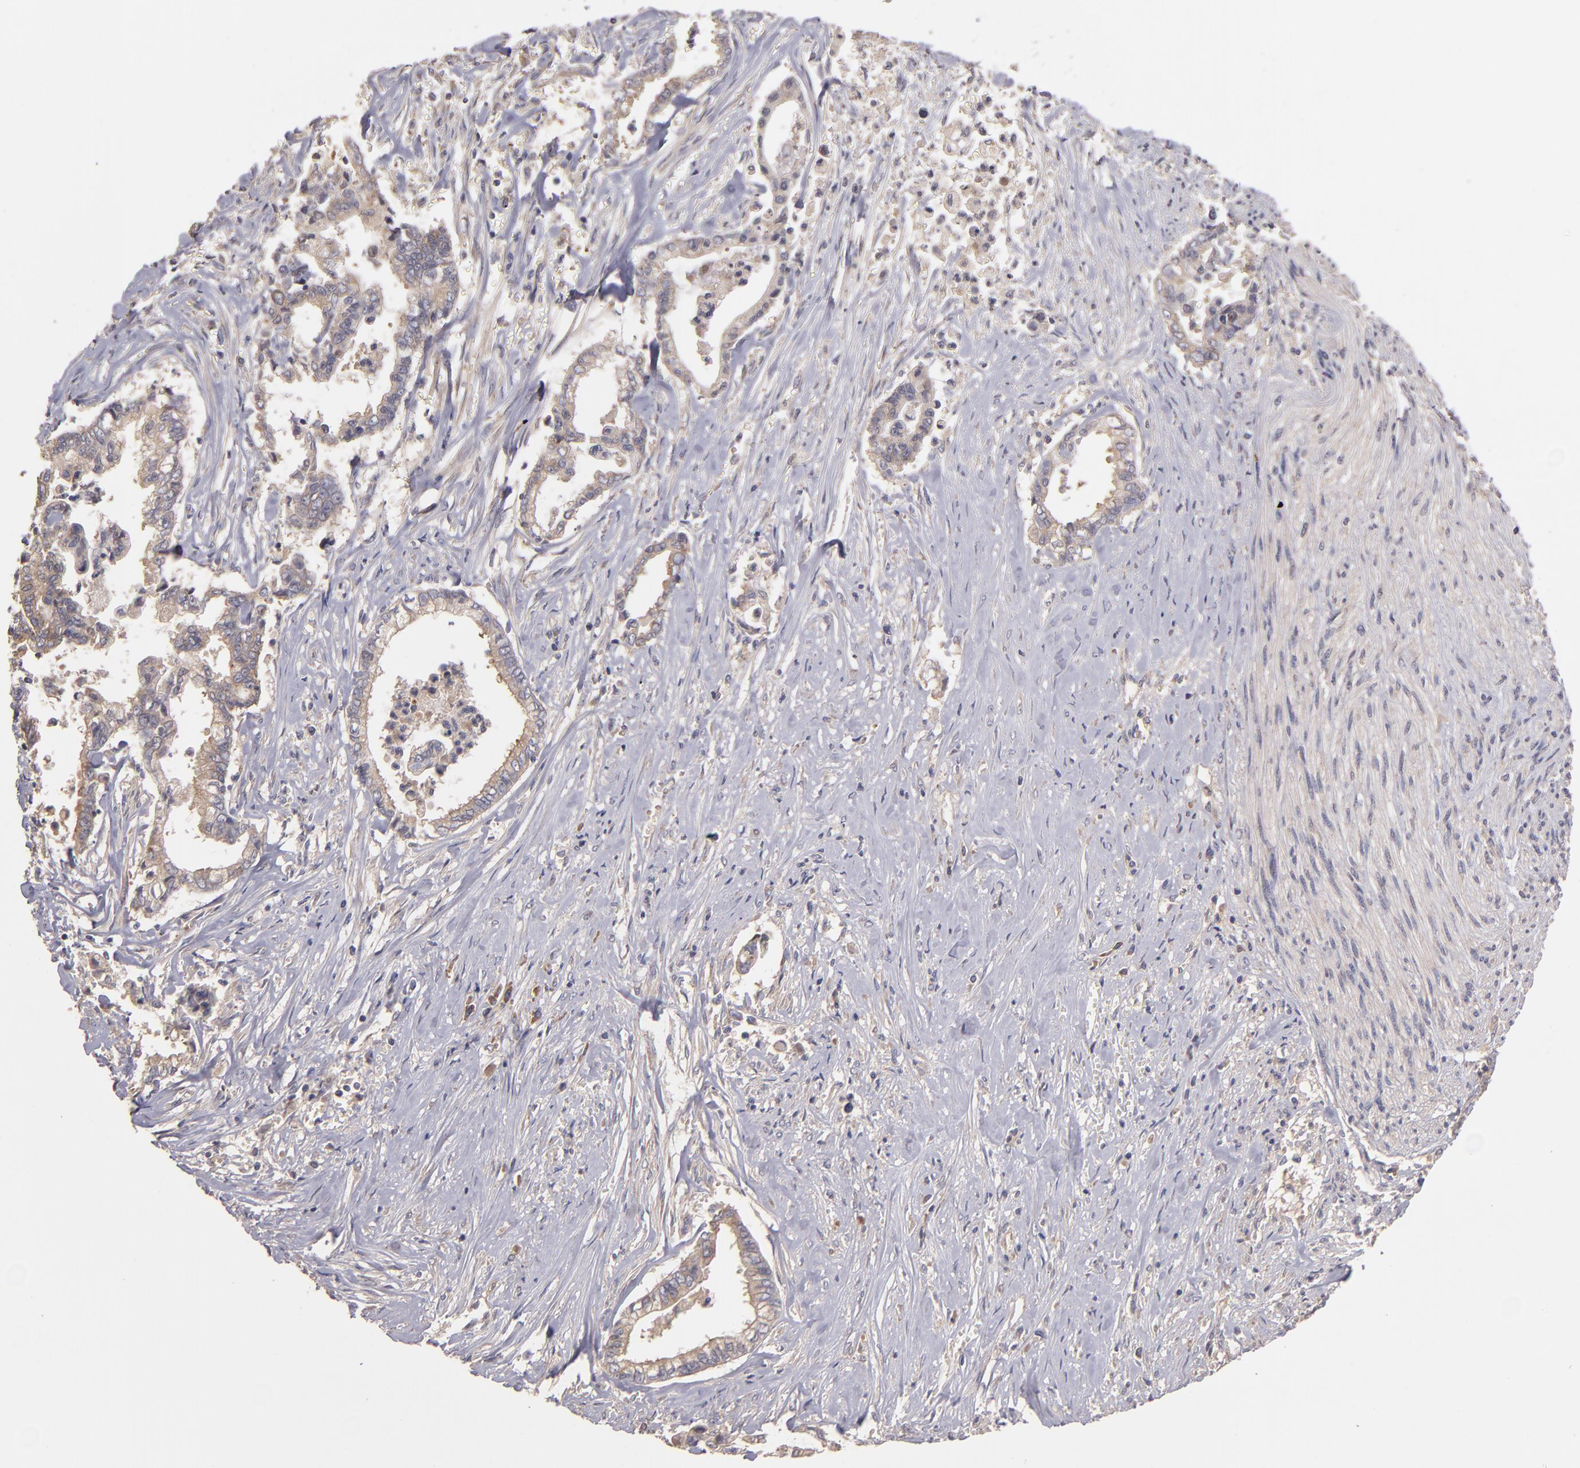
{"staining": {"intensity": "moderate", "quantity": "25%-75%", "location": "cytoplasmic/membranous"}, "tissue": "liver cancer", "cell_type": "Tumor cells", "image_type": "cancer", "snomed": [{"axis": "morphology", "description": "Cholangiocarcinoma"}, {"axis": "topography", "description": "Liver"}], "caption": "Tumor cells demonstrate moderate cytoplasmic/membranous staining in about 25%-75% of cells in liver cancer.", "gene": "UPF3B", "patient": {"sex": "male", "age": 57}}